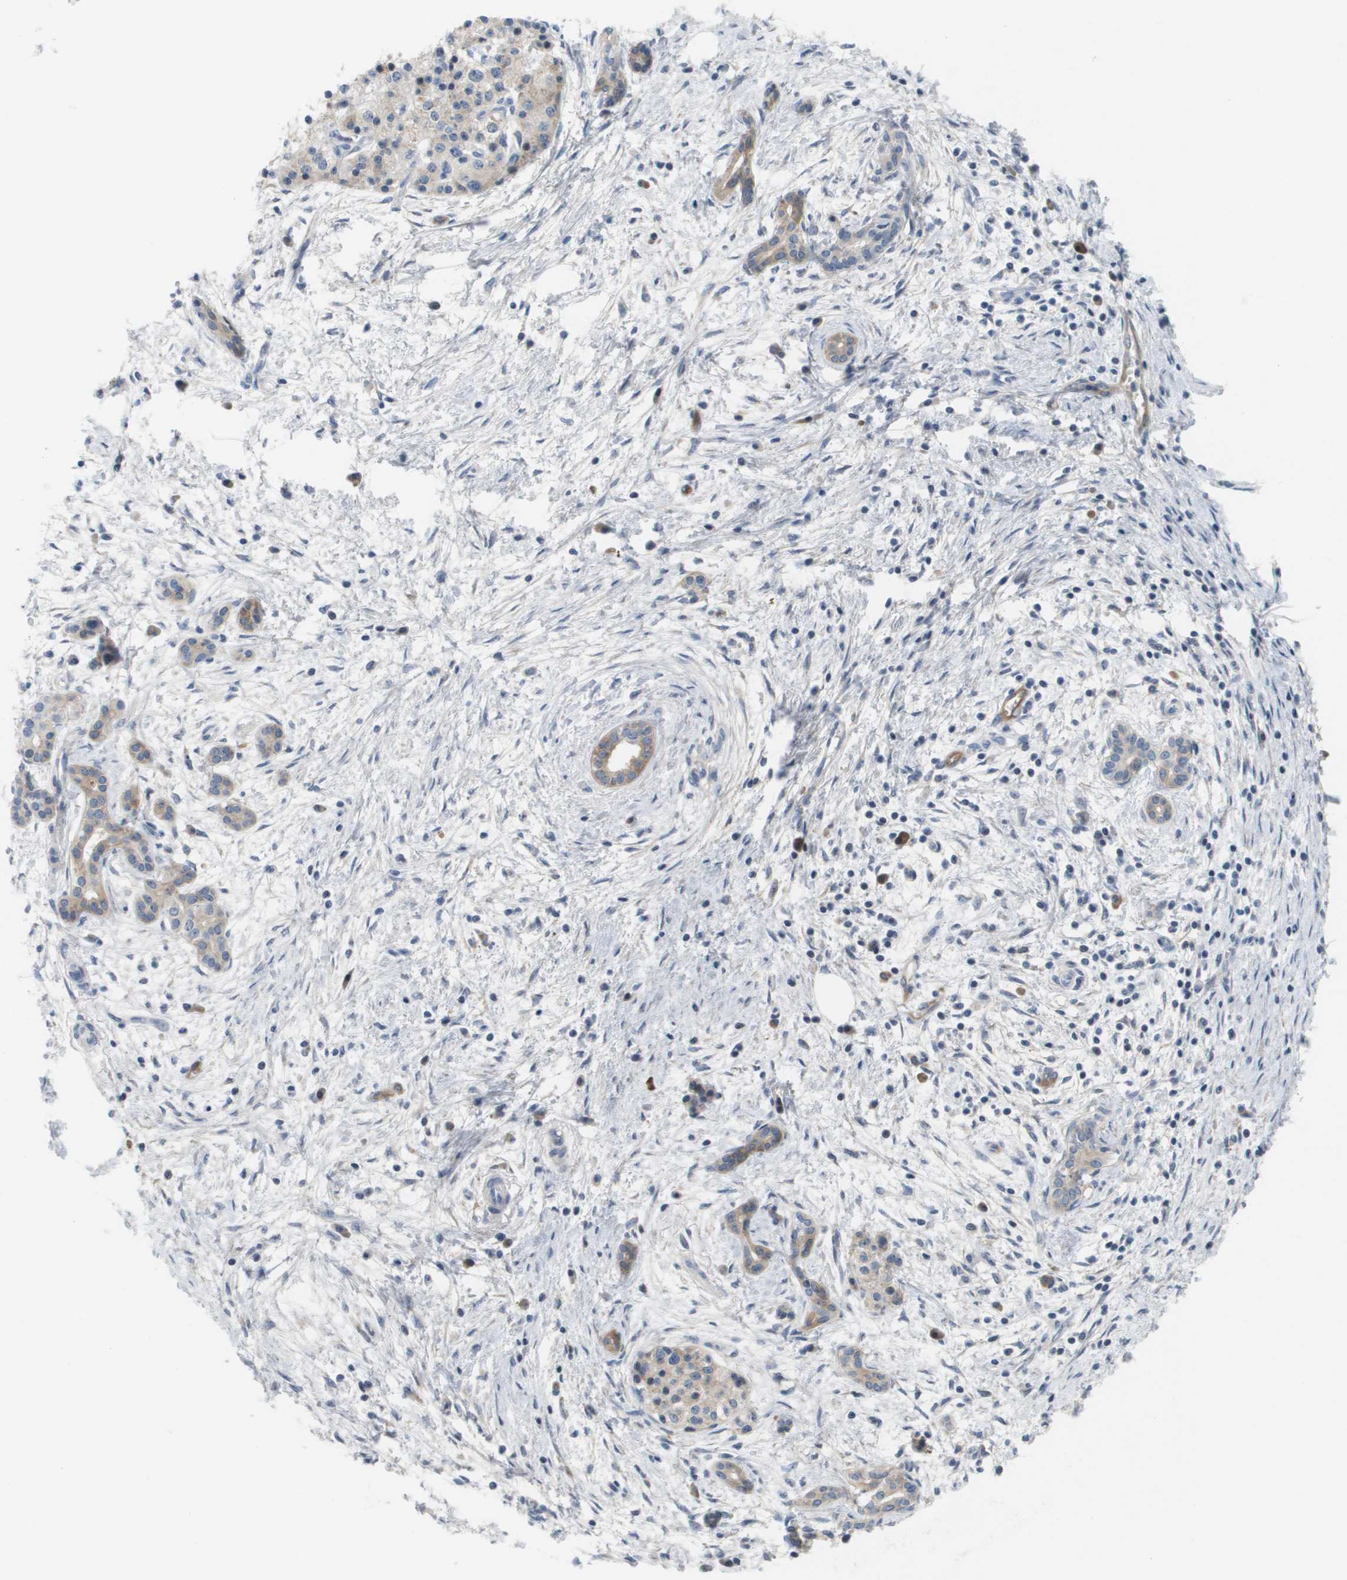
{"staining": {"intensity": "moderate", "quantity": "<25%", "location": "cytoplasmic/membranous"}, "tissue": "pancreatic cancer", "cell_type": "Tumor cells", "image_type": "cancer", "snomed": [{"axis": "morphology", "description": "Adenocarcinoma, NOS"}, {"axis": "topography", "description": "Pancreas"}], "caption": "Pancreatic adenocarcinoma tissue exhibits moderate cytoplasmic/membranous positivity in about <25% of tumor cells", "gene": "MARCHF8", "patient": {"sex": "female", "age": 70}}